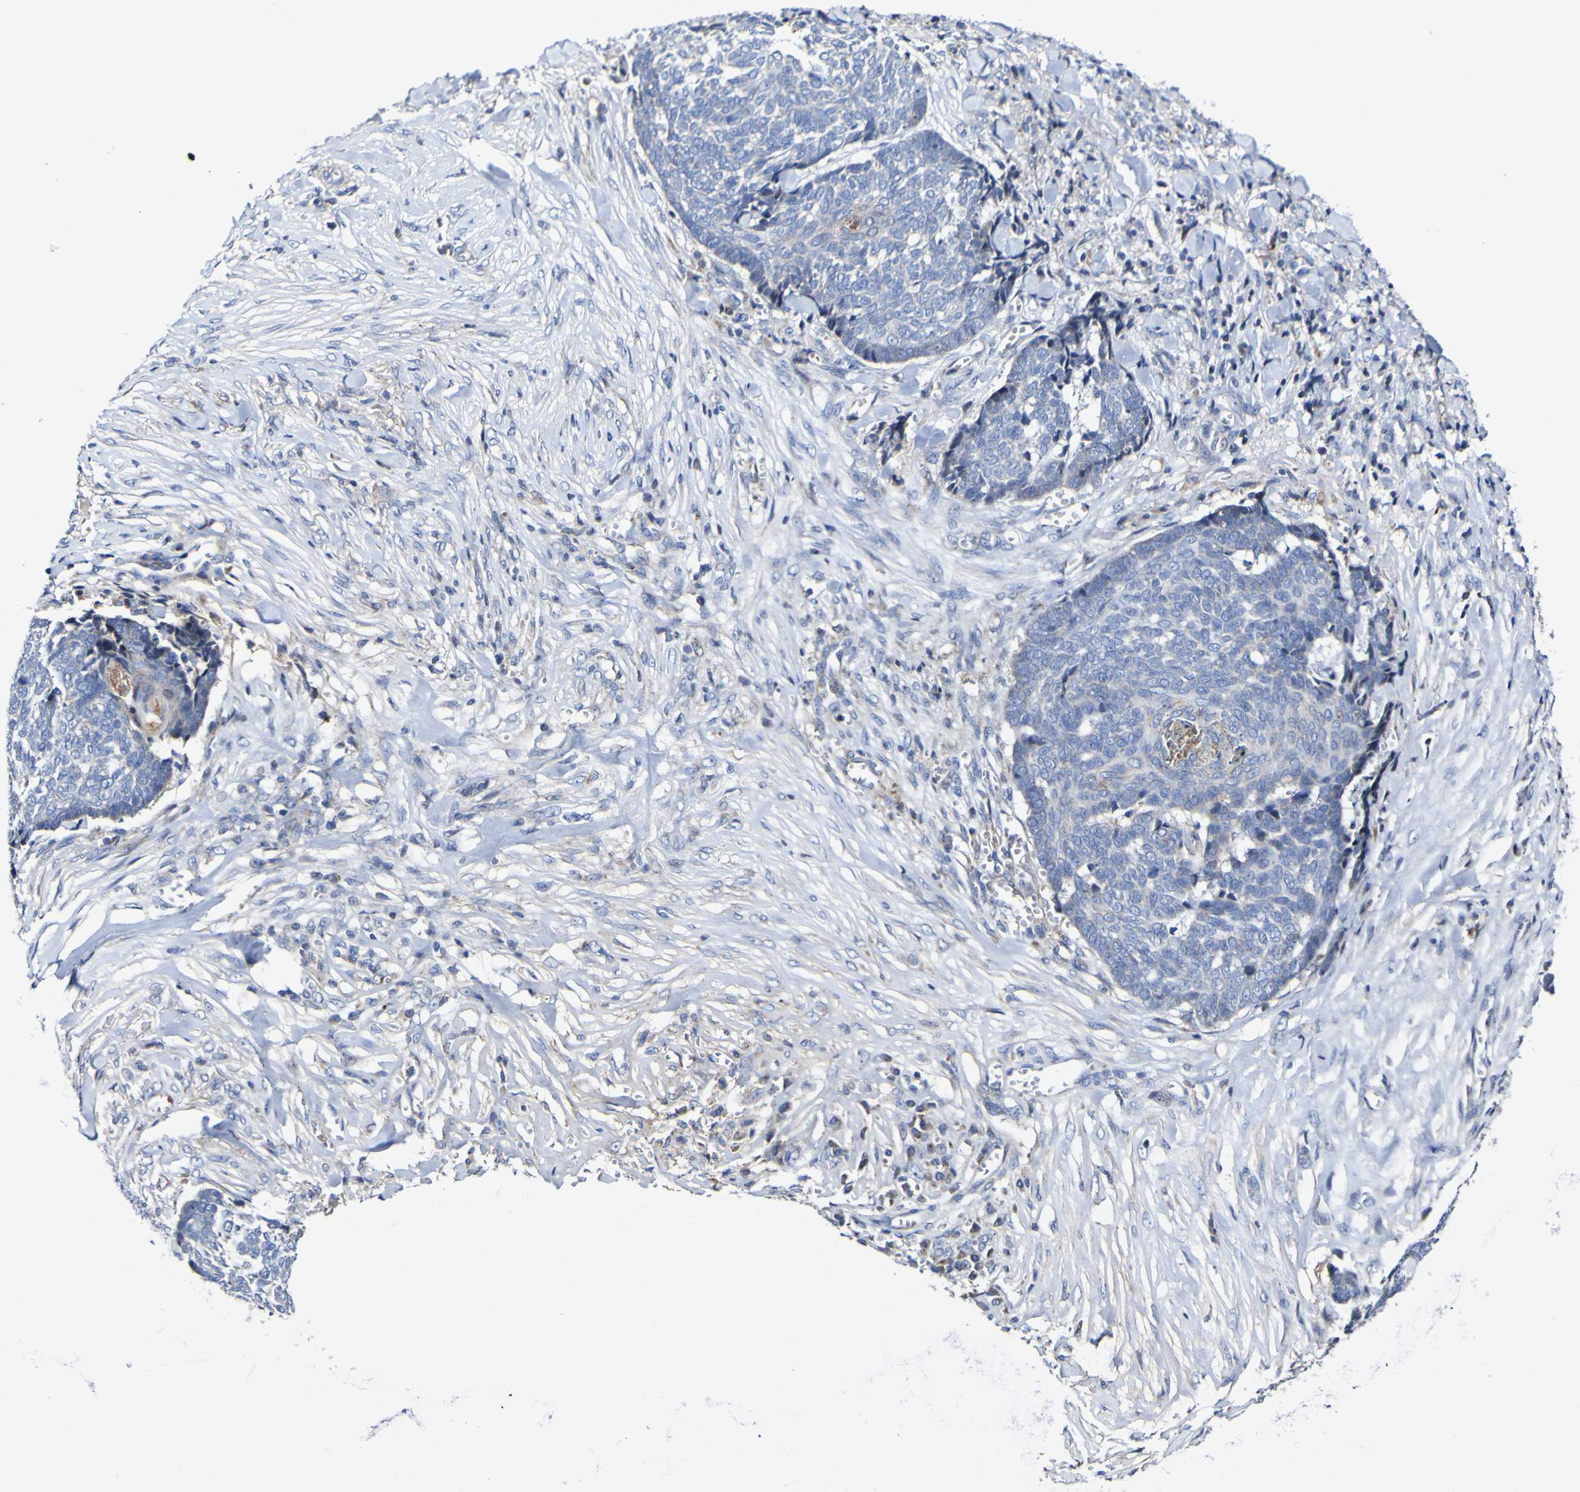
{"staining": {"intensity": "negative", "quantity": "none", "location": "none"}, "tissue": "skin cancer", "cell_type": "Tumor cells", "image_type": "cancer", "snomed": [{"axis": "morphology", "description": "Basal cell carcinoma"}, {"axis": "topography", "description": "Skin"}], "caption": "This is an immunohistochemistry (IHC) image of human skin basal cell carcinoma. There is no positivity in tumor cells.", "gene": "CCDC90B", "patient": {"sex": "male", "age": 84}}